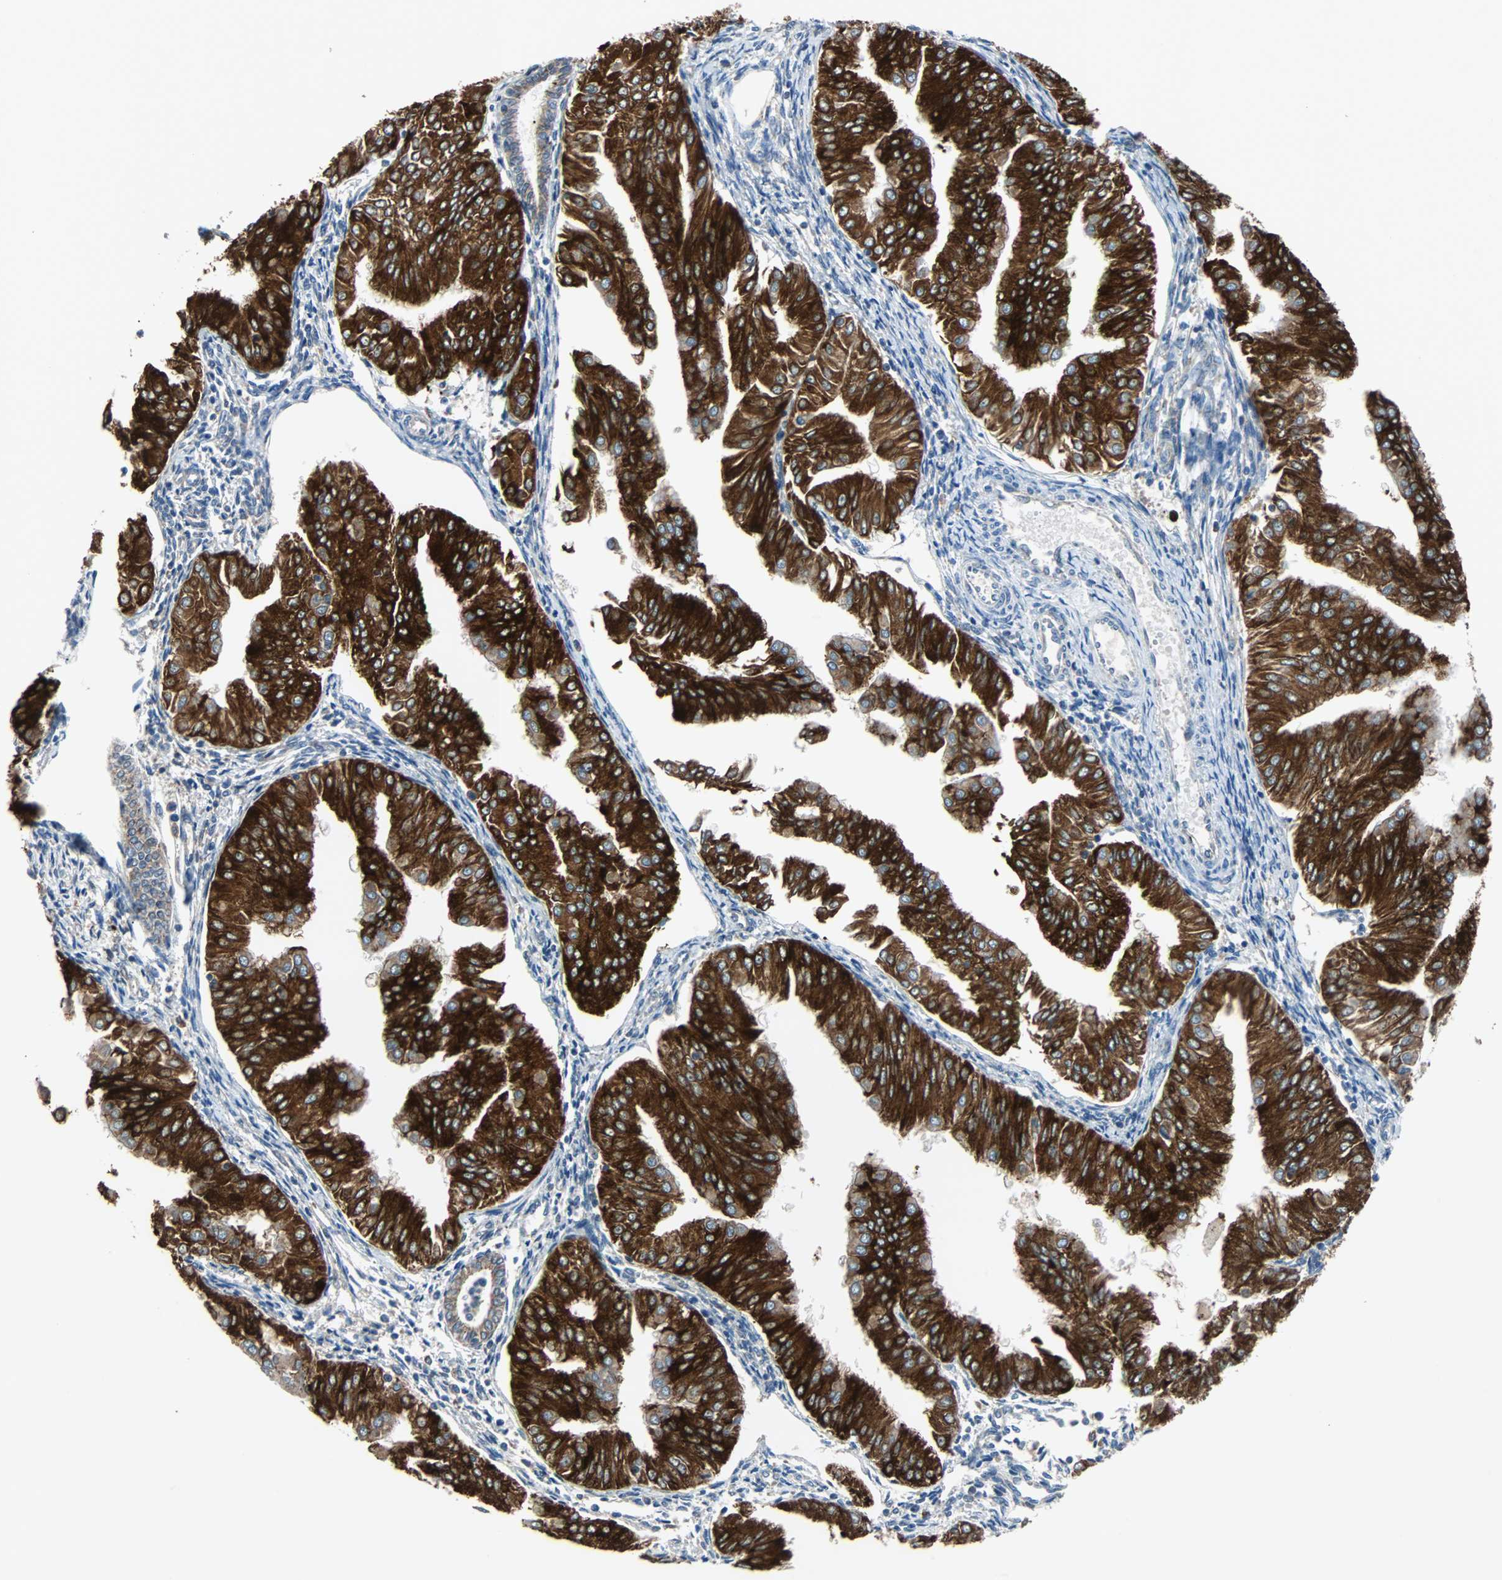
{"staining": {"intensity": "strong", "quantity": ">75%", "location": "cytoplasmic/membranous"}, "tissue": "endometrial cancer", "cell_type": "Tumor cells", "image_type": "cancer", "snomed": [{"axis": "morphology", "description": "Adenocarcinoma, NOS"}, {"axis": "topography", "description": "Endometrium"}], "caption": "A high-resolution histopathology image shows IHC staining of endometrial cancer (adenocarcinoma), which exhibits strong cytoplasmic/membranous positivity in about >75% of tumor cells. (IHC, brightfield microscopy, high magnification).", "gene": "PDIA4", "patient": {"sex": "female", "age": 53}}